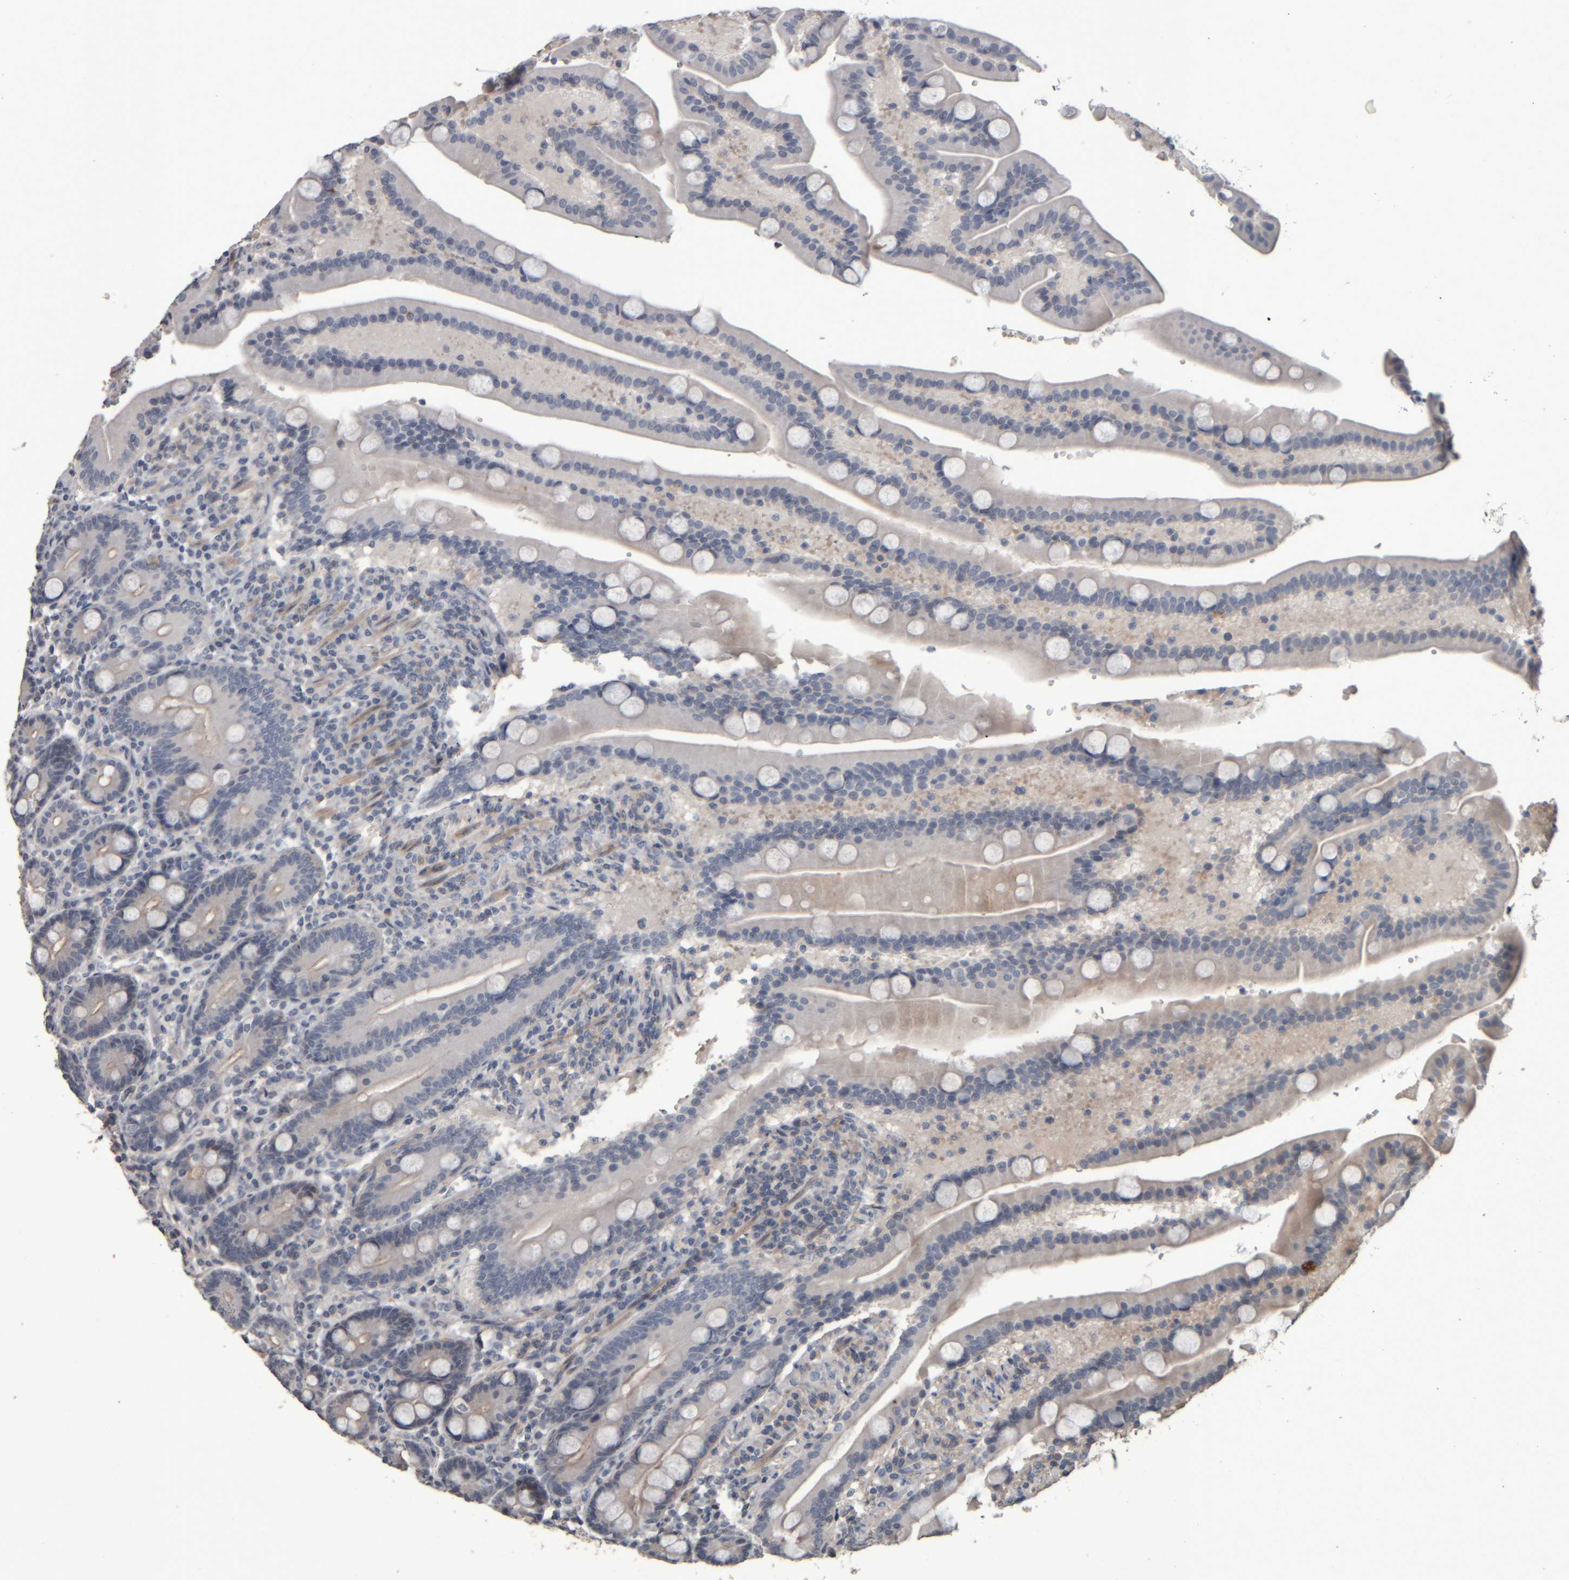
{"staining": {"intensity": "negative", "quantity": "none", "location": "none"}, "tissue": "duodenum", "cell_type": "Glandular cells", "image_type": "normal", "snomed": [{"axis": "morphology", "description": "Normal tissue, NOS"}, {"axis": "topography", "description": "Duodenum"}], "caption": "Immunohistochemistry (IHC) micrograph of unremarkable duodenum: duodenum stained with DAB (3,3'-diaminobenzidine) demonstrates no significant protein expression in glandular cells. (DAB (3,3'-diaminobenzidine) immunohistochemistry (IHC) with hematoxylin counter stain).", "gene": "CAVIN4", "patient": {"sex": "male", "age": 54}}